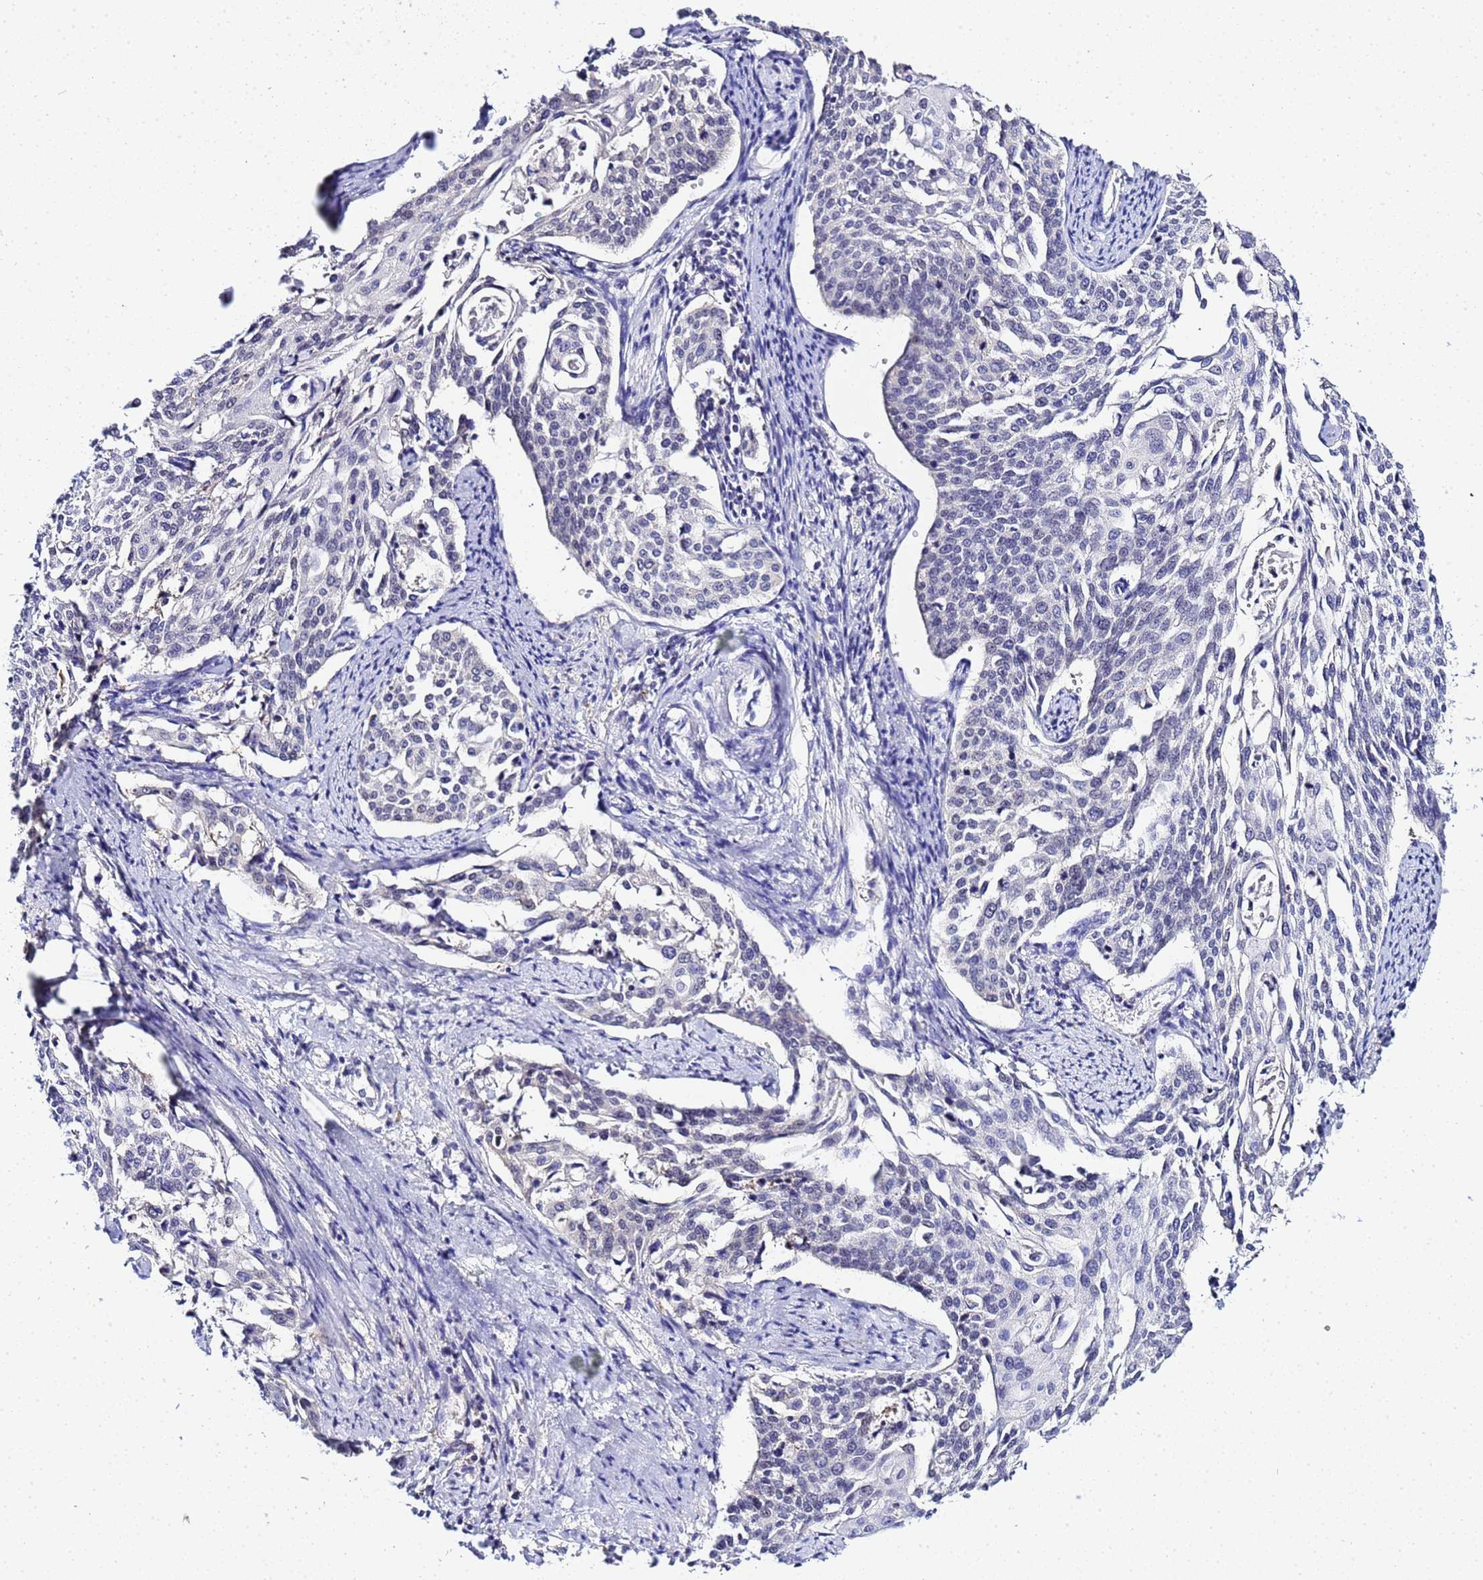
{"staining": {"intensity": "negative", "quantity": "none", "location": "none"}, "tissue": "cervical cancer", "cell_type": "Tumor cells", "image_type": "cancer", "snomed": [{"axis": "morphology", "description": "Squamous cell carcinoma, NOS"}, {"axis": "topography", "description": "Cervix"}], "caption": "The immunohistochemistry histopathology image has no significant positivity in tumor cells of cervical cancer (squamous cell carcinoma) tissue. Brightfield microscopy of immunohistochemistry stained with DAB (brown) and hematoxylin (blue), captured at high magnification.", "gene": "ACTL6B", "patient": {"sex": "female", "age": 44}}